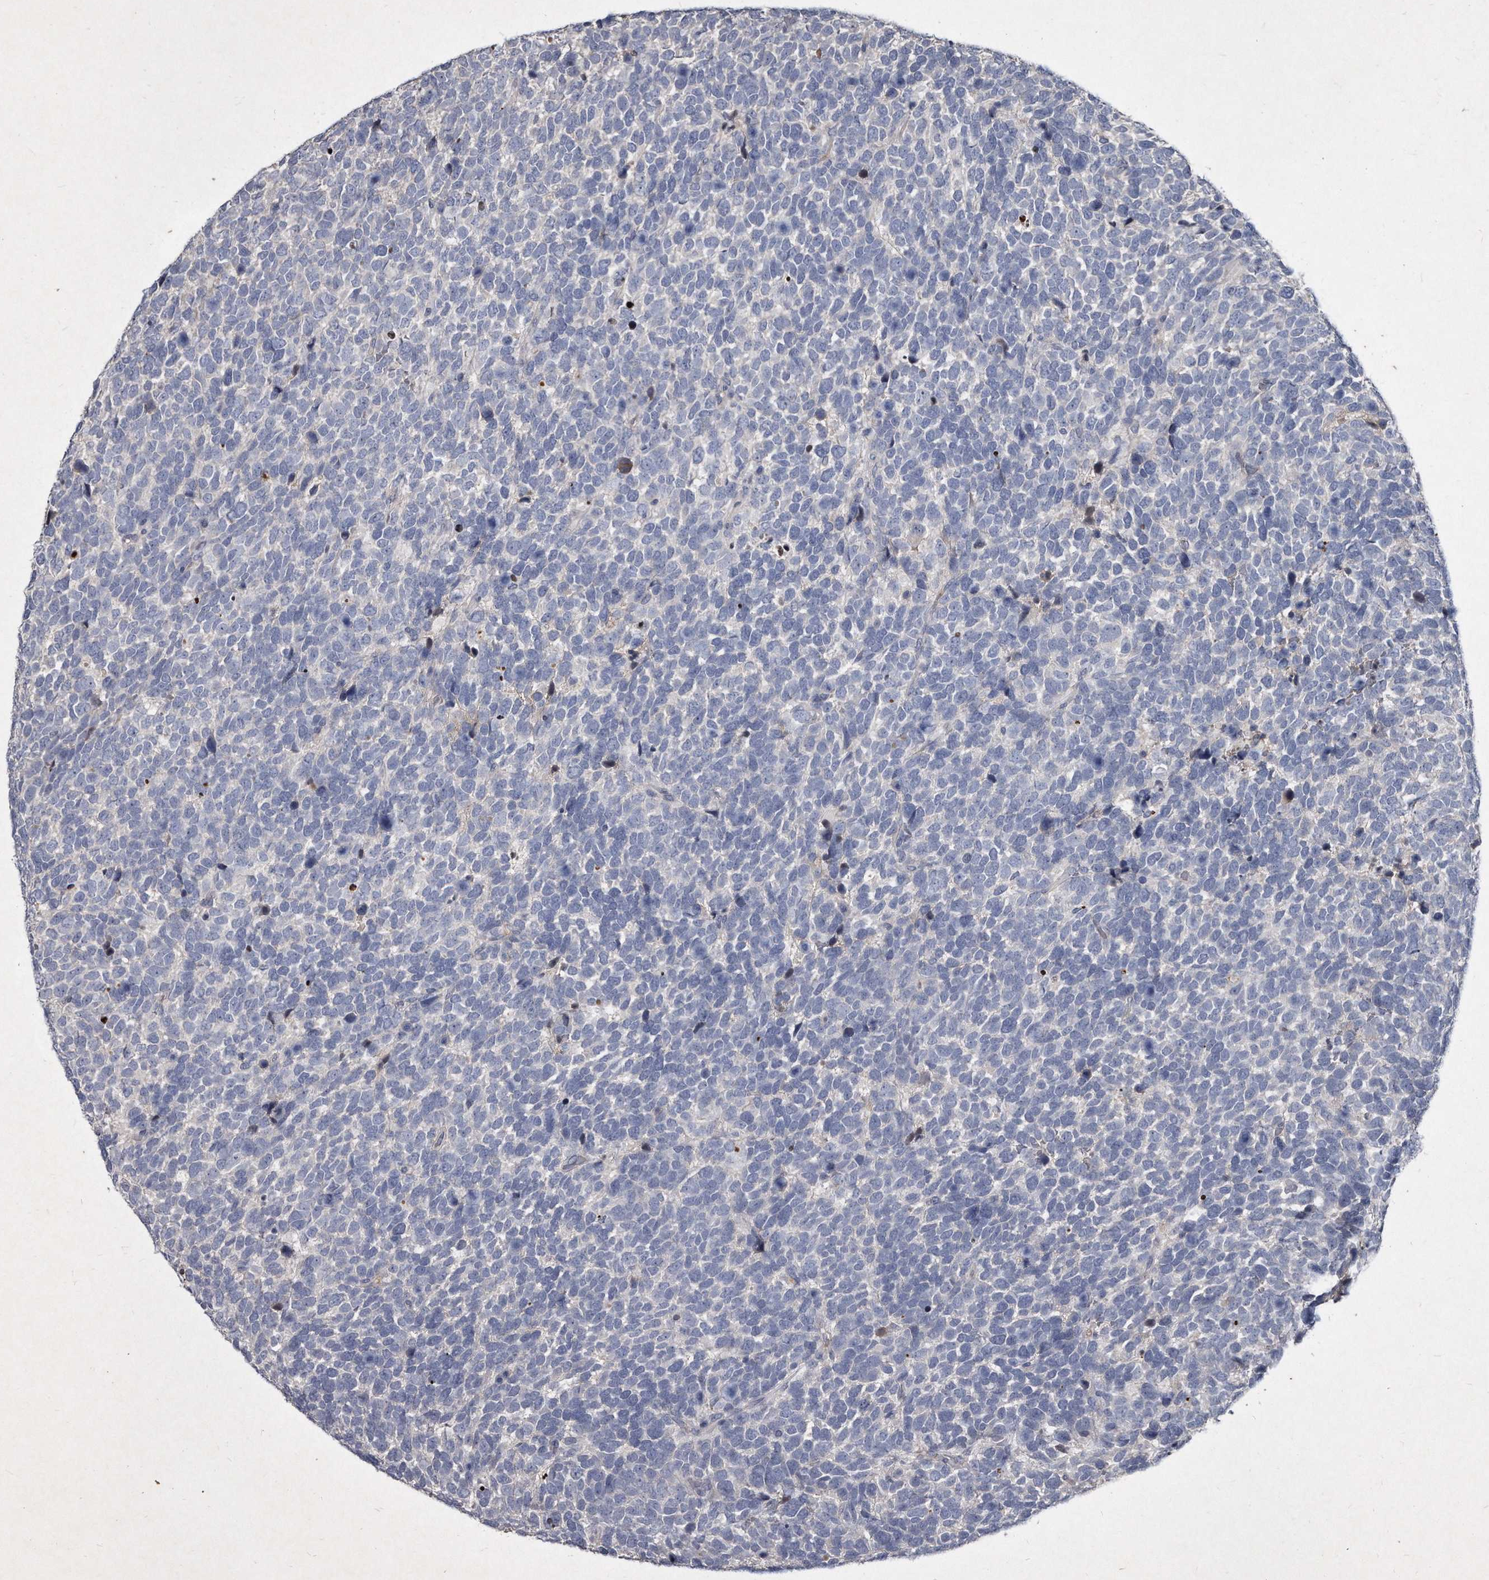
{"staining": {"intensity": "negative", "quantity": "none", "location": "none"}, "tissue": "urothelial cancer", "cell_type": "Tumor cells", "image_type": "cancer", "snomed": [{"axis": "morphology", "description": "Urothelial carcinoma, High grade"}, {"axis": "topography", "description": "Urinary bladder"}], "caption": "Immunohistochemistry of urothelial carcinoma (high-grade) displays no expression in tumor cells.", "gene": "KLHDC3", "patient": {"sex": "female", "age": 82}}